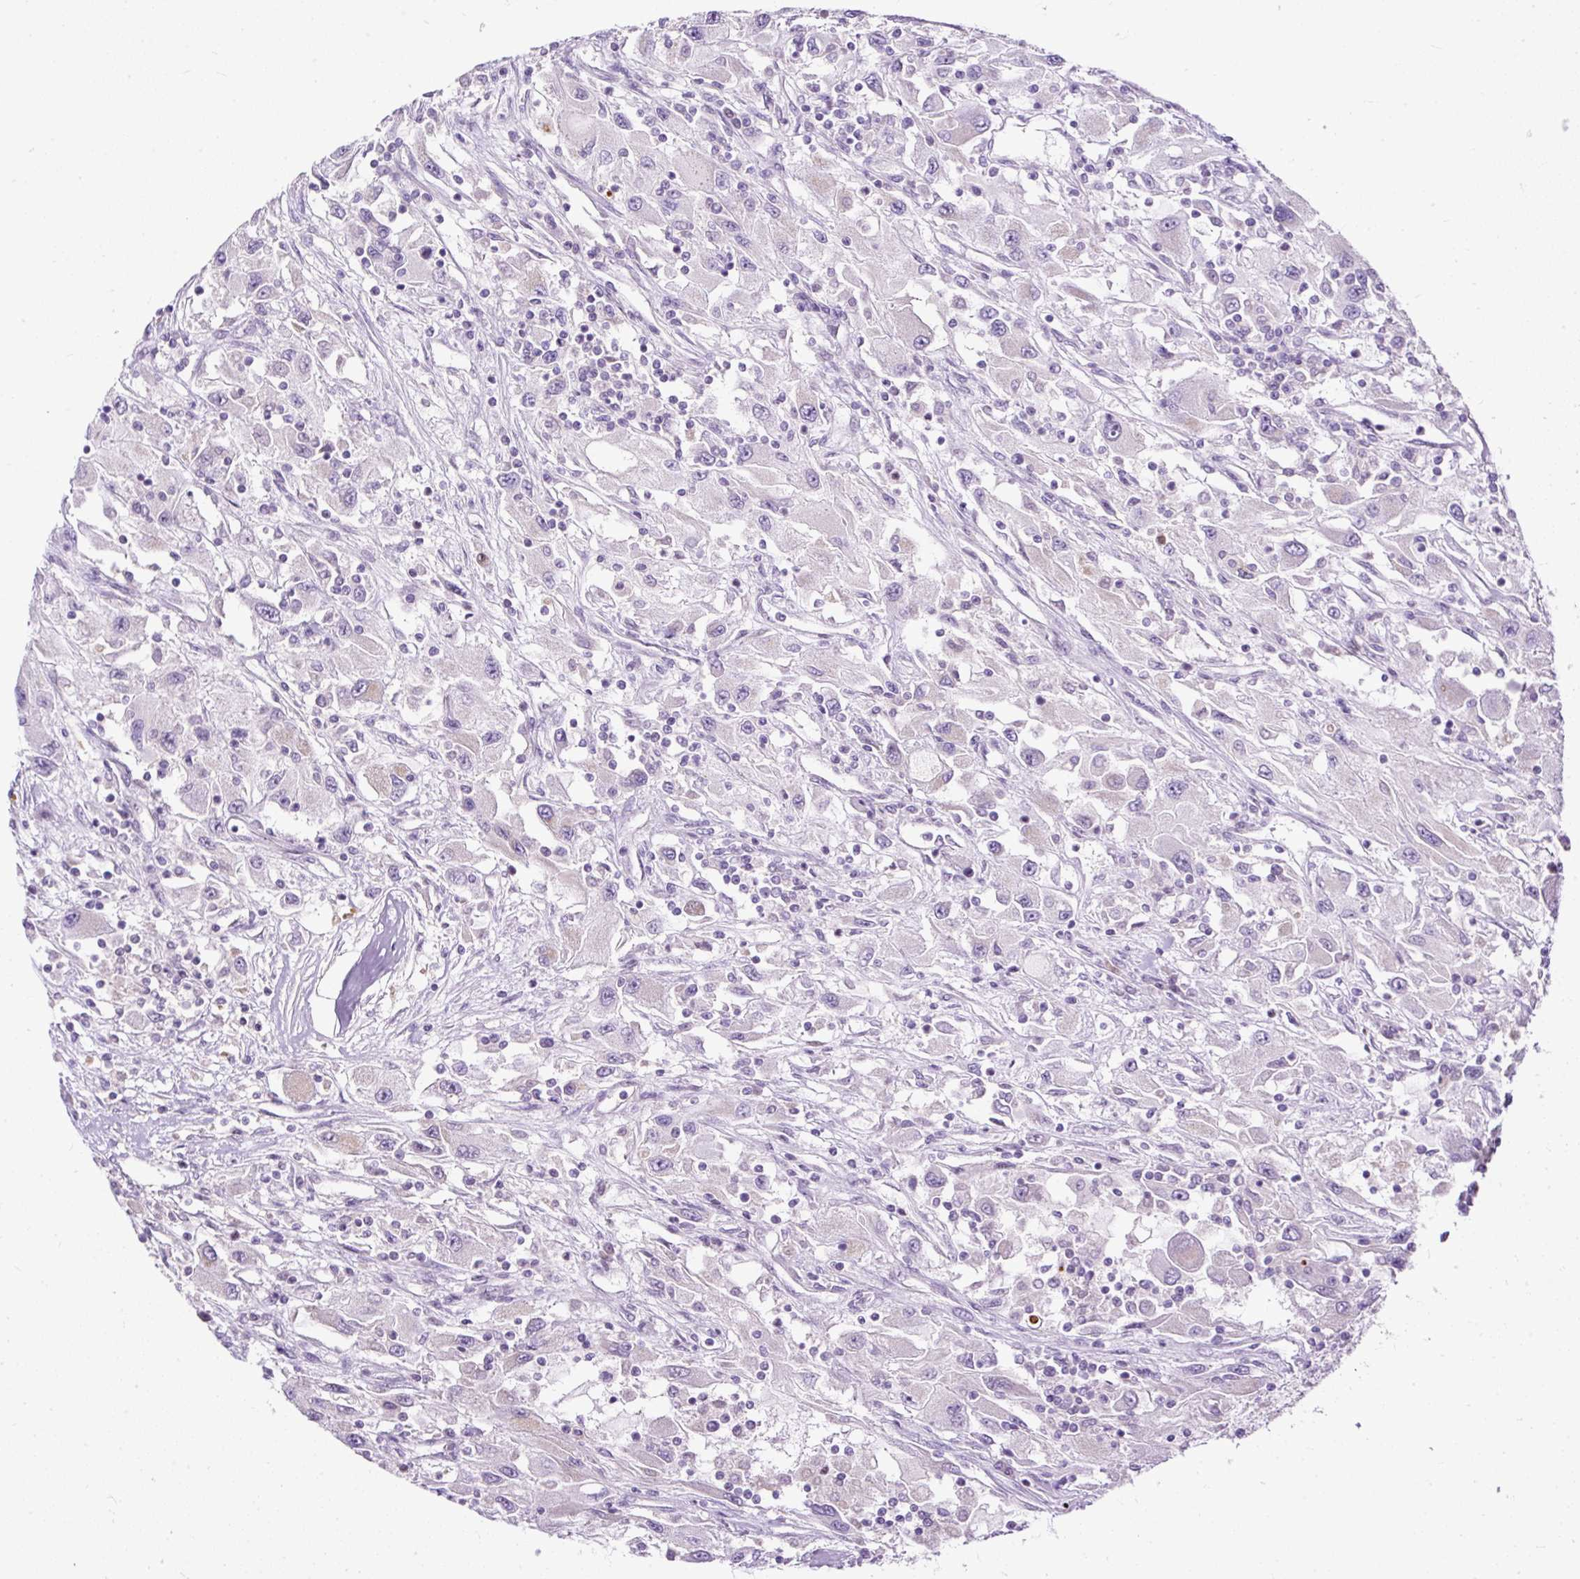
{"staining": {"intensity": "negative", "quantity": "none", "location": "none"}, "tissue": "renal cancer", "cell_type": "Tumor cells", "image_type": "cancer", "snomed": [{"axis": "morphology", "description": "Adenocarcinoma, NOS"}, {"axis": "topography", "description": "Kidney"}], "caption": "Photomicrograph shows no significant protein expression in tumor cells of renal adenocarcinoma. (Brightfield microscopy of DAB IHC at high magnification).", "gene": "FMC1", "patient": {"sex": "female", "age": 67}}